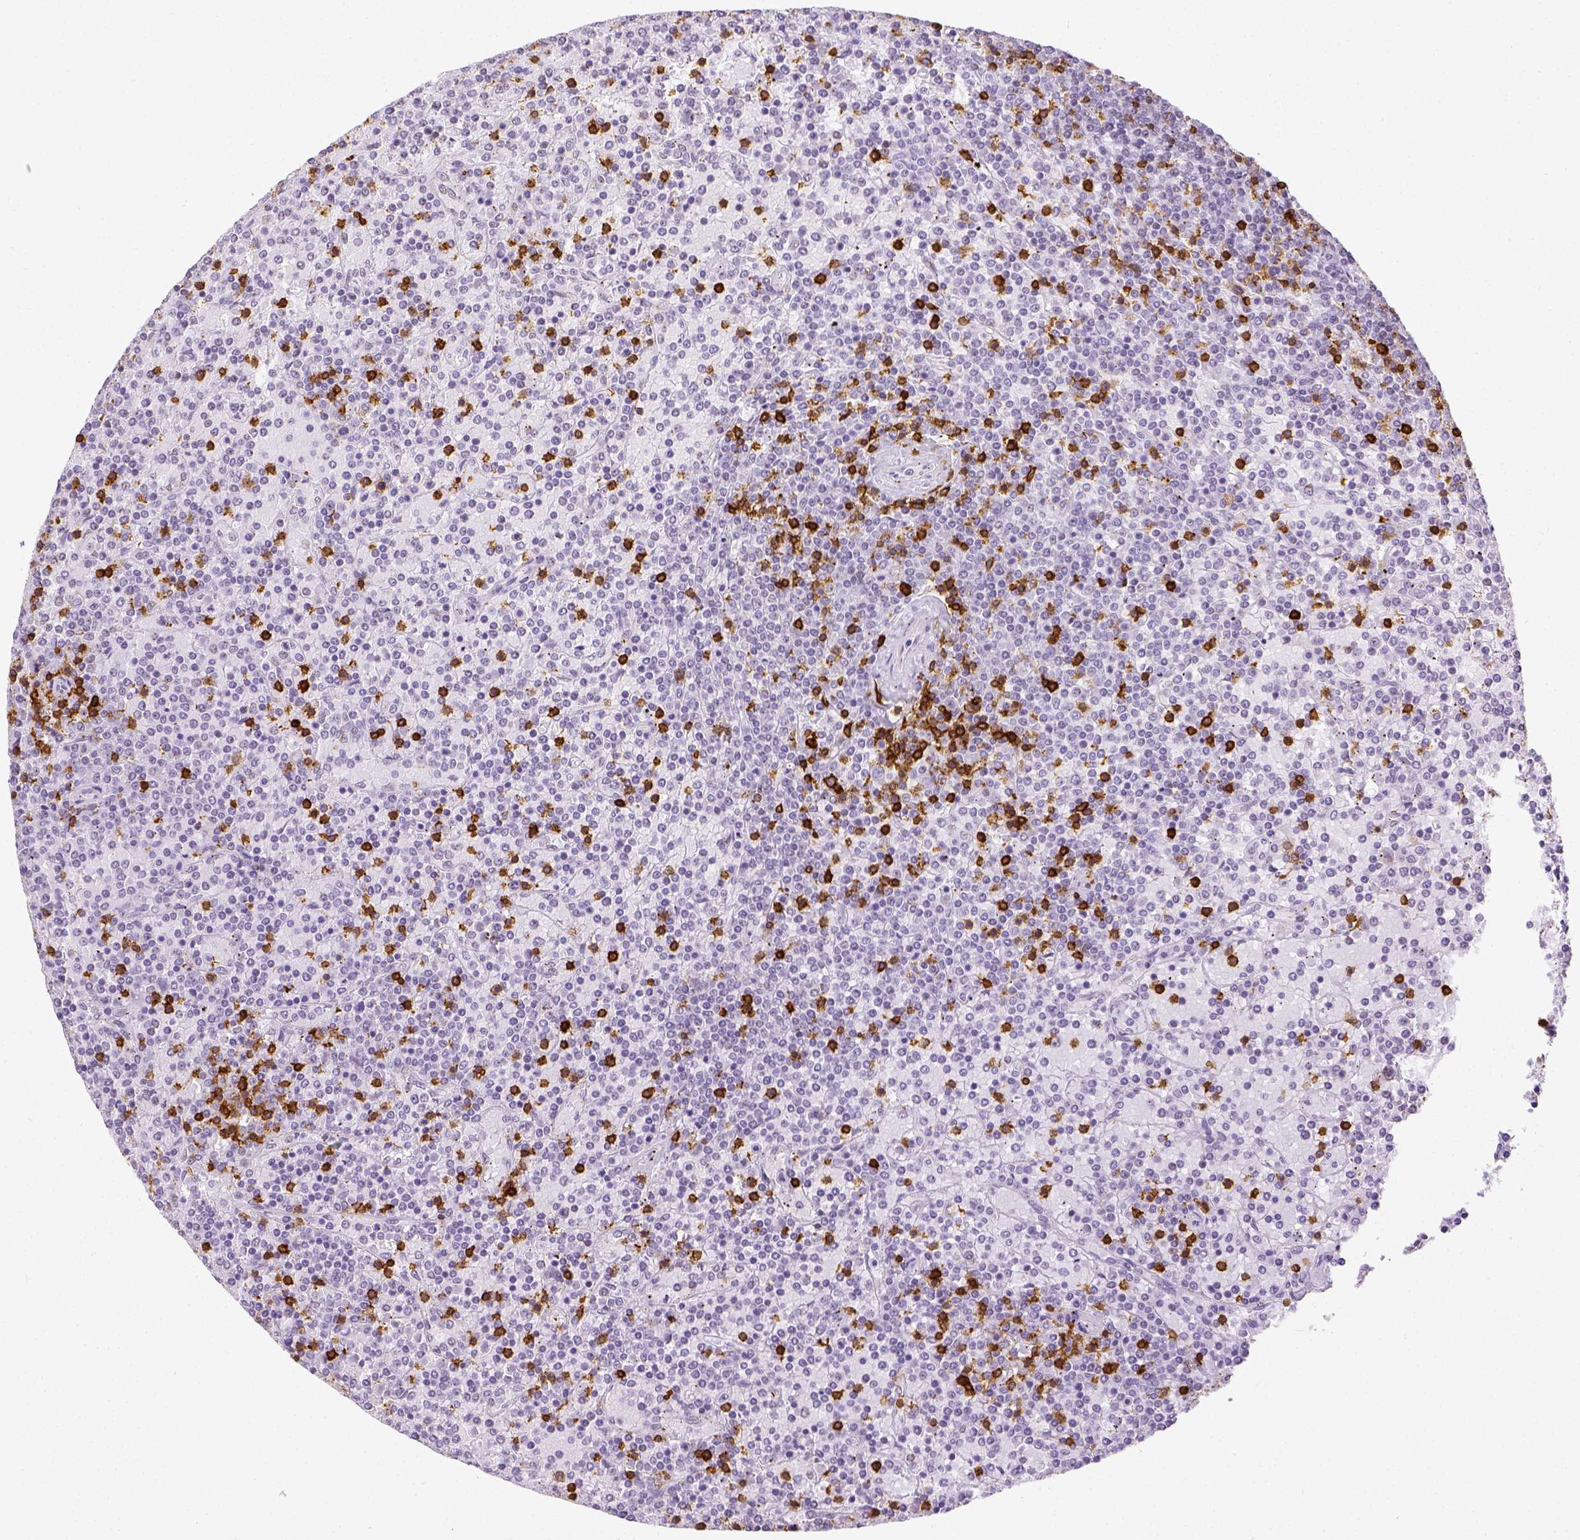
{"staining": {"intensity": "negative", "quantity": "none", "location": "none"}, "tissue": "lymphoma", "cell_type": "Tumor cells", "image_type": "cancer", "snomed": [{"axis": "morphology", "description": "Malignant lymphoma, non-Hodgkin's type, Low grade"}, {"axis": "topography", "description": "Spleen"}], "caption": "Tumor cells show no significant protein expression in low-grade malignant lymphoma, non-Hodgkin's type.", "gene": "CD3E", "patient": {"sex": "female", "age": 77}}